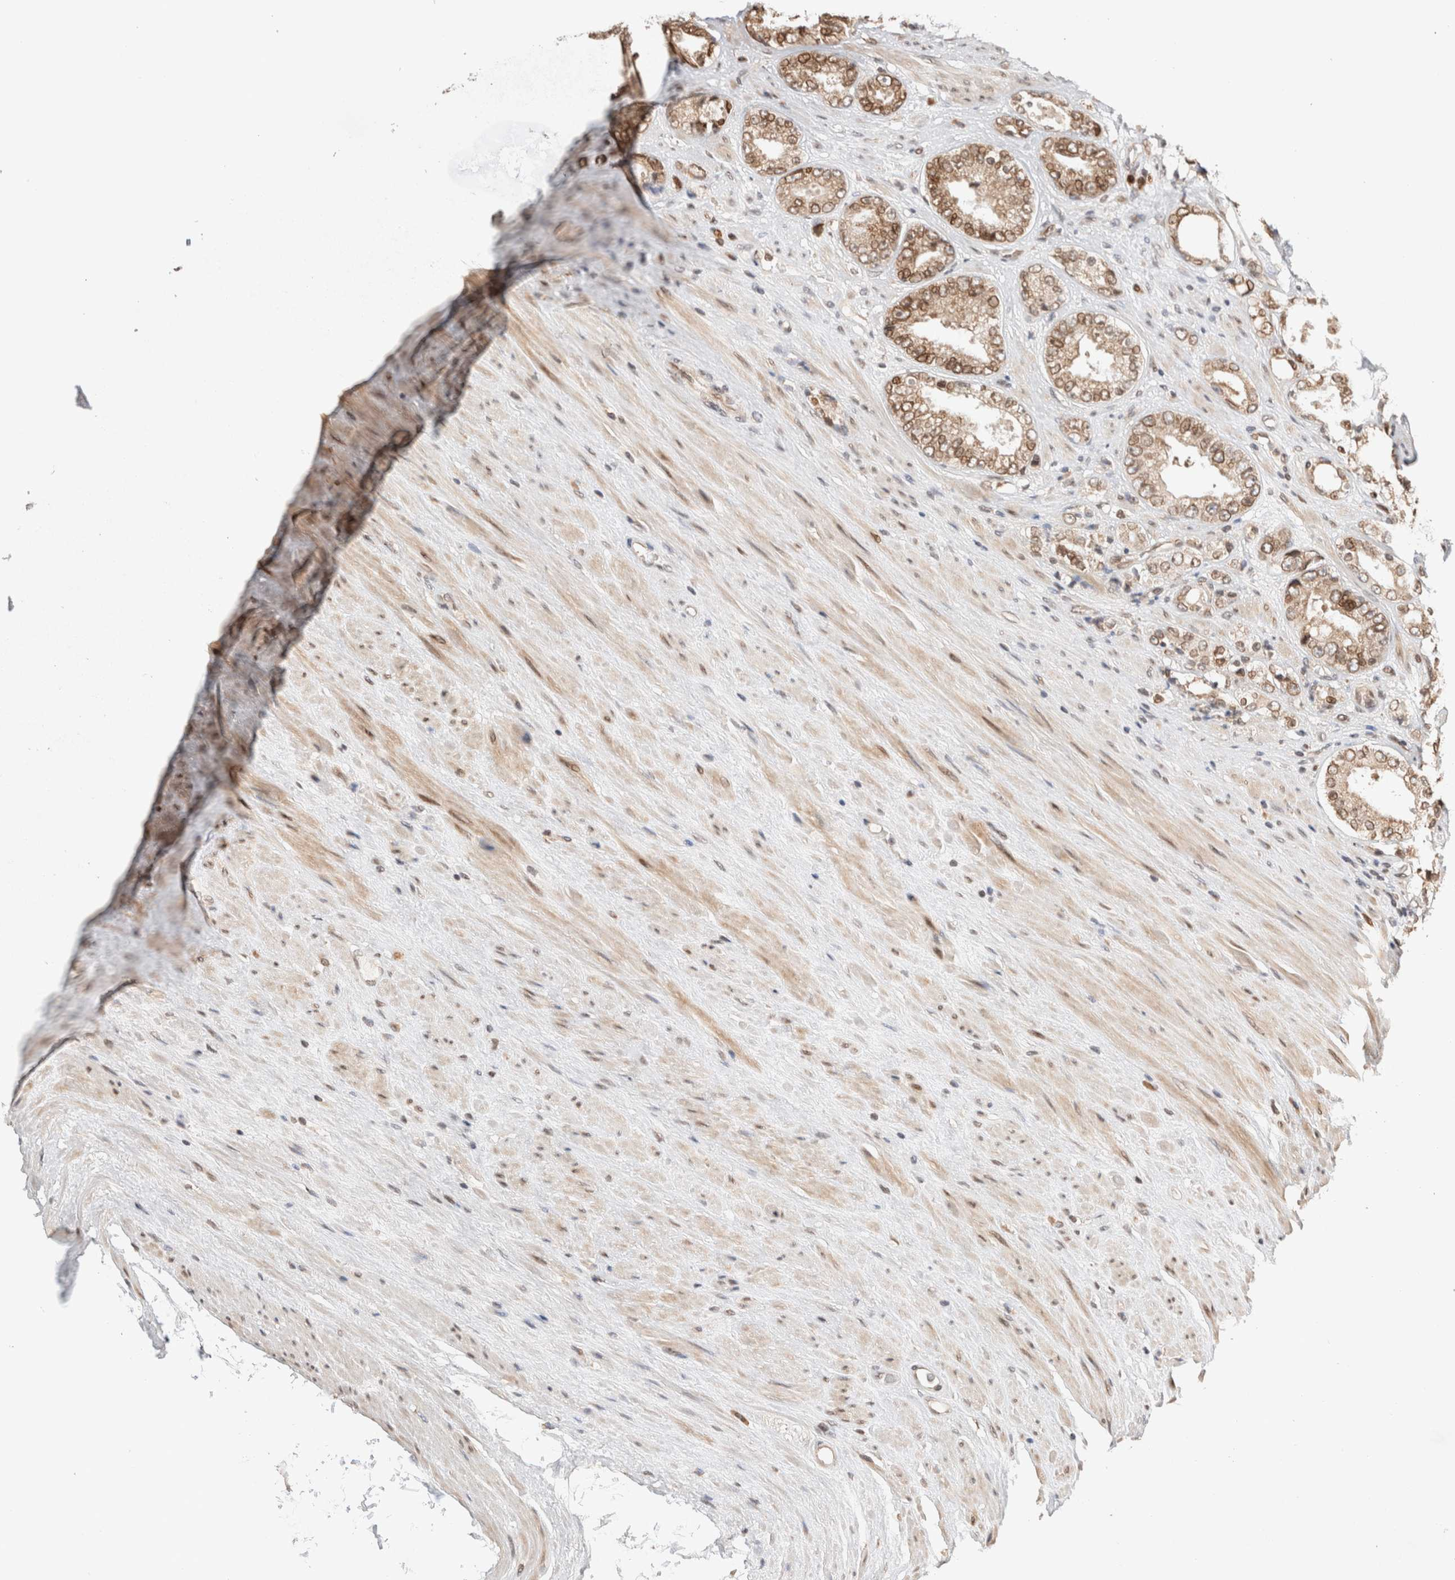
{"staining": {"intensity": "moderate", "quantity": ">75%", "location": "cytoplasmic/membranous,nuclear"}, "tissue": "prostate cancer", "cell_type": "Tumor cells", "image_type": "cancer", "snomed": [{"axis": "morphology", "description": "Adenocarcinoma, High grade"}, {"axis": "topography", "description": "Prostate"}], "caption": "Immunohistochemical staining of prostate high-grade adenocarcinoma displays moderate cytoplasmic/membranous and nuclear protein staining in approximately >75% of tumor cells.", "gene": "TPR", "patient": {"sex": "male", "age": 61}}